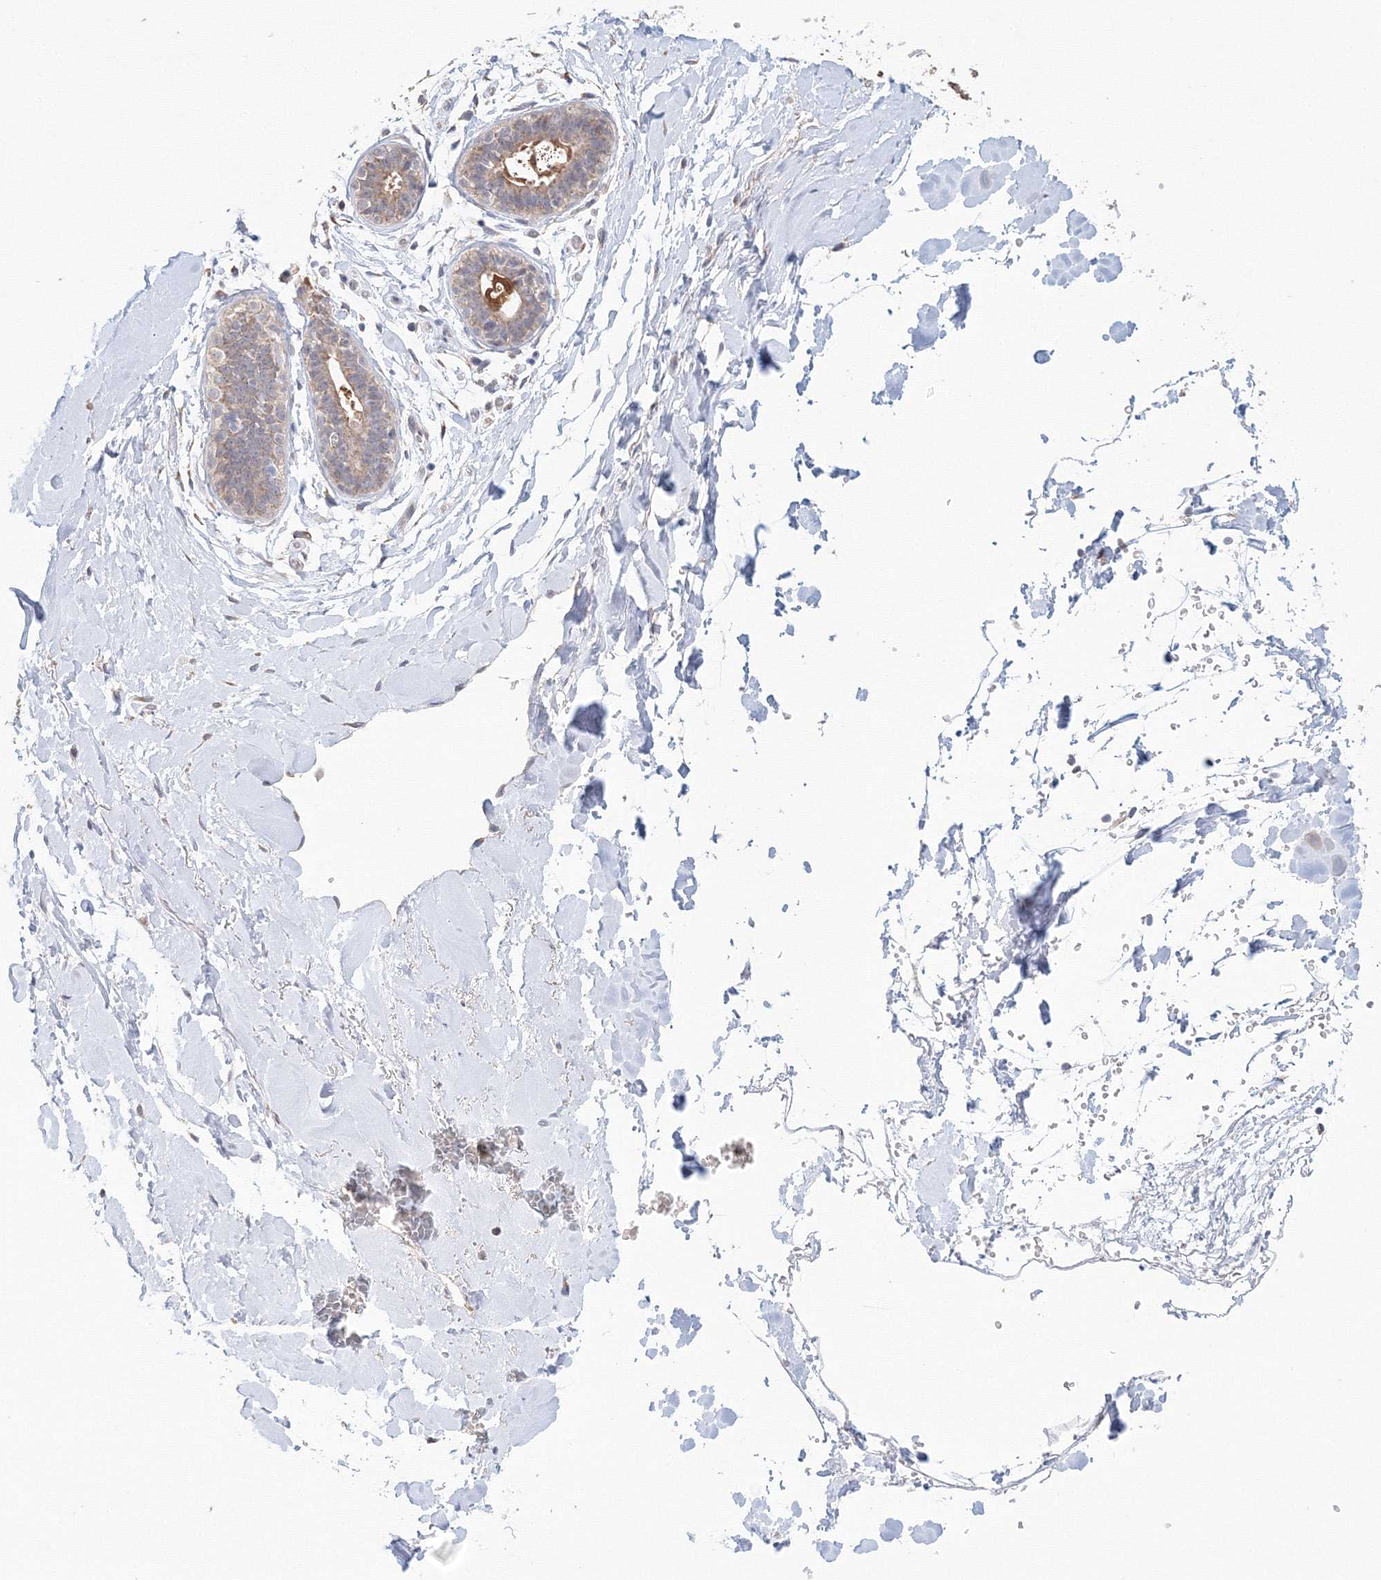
{"staining": {"intensity": "moderate", "quantity": "<25%", "location": "cytoplasmic/membranous"}, "tissue": "adipose tissue", "cell_type": "Adipocytes", "image_type": "normal", "snomed": [{"axis": "morphology", "description": "Normal tissue, NOS"}, {"axis": "topography", "description": "Breast"}], "caption": "Immunohistochemical staining of benign human adipose tissue exhibits low levels of moderate cytoplasmic/membranous staining in about <25% of adipocytes.", "gene": "DHRS12", "patient": {"sex": "female", "age": 26}}